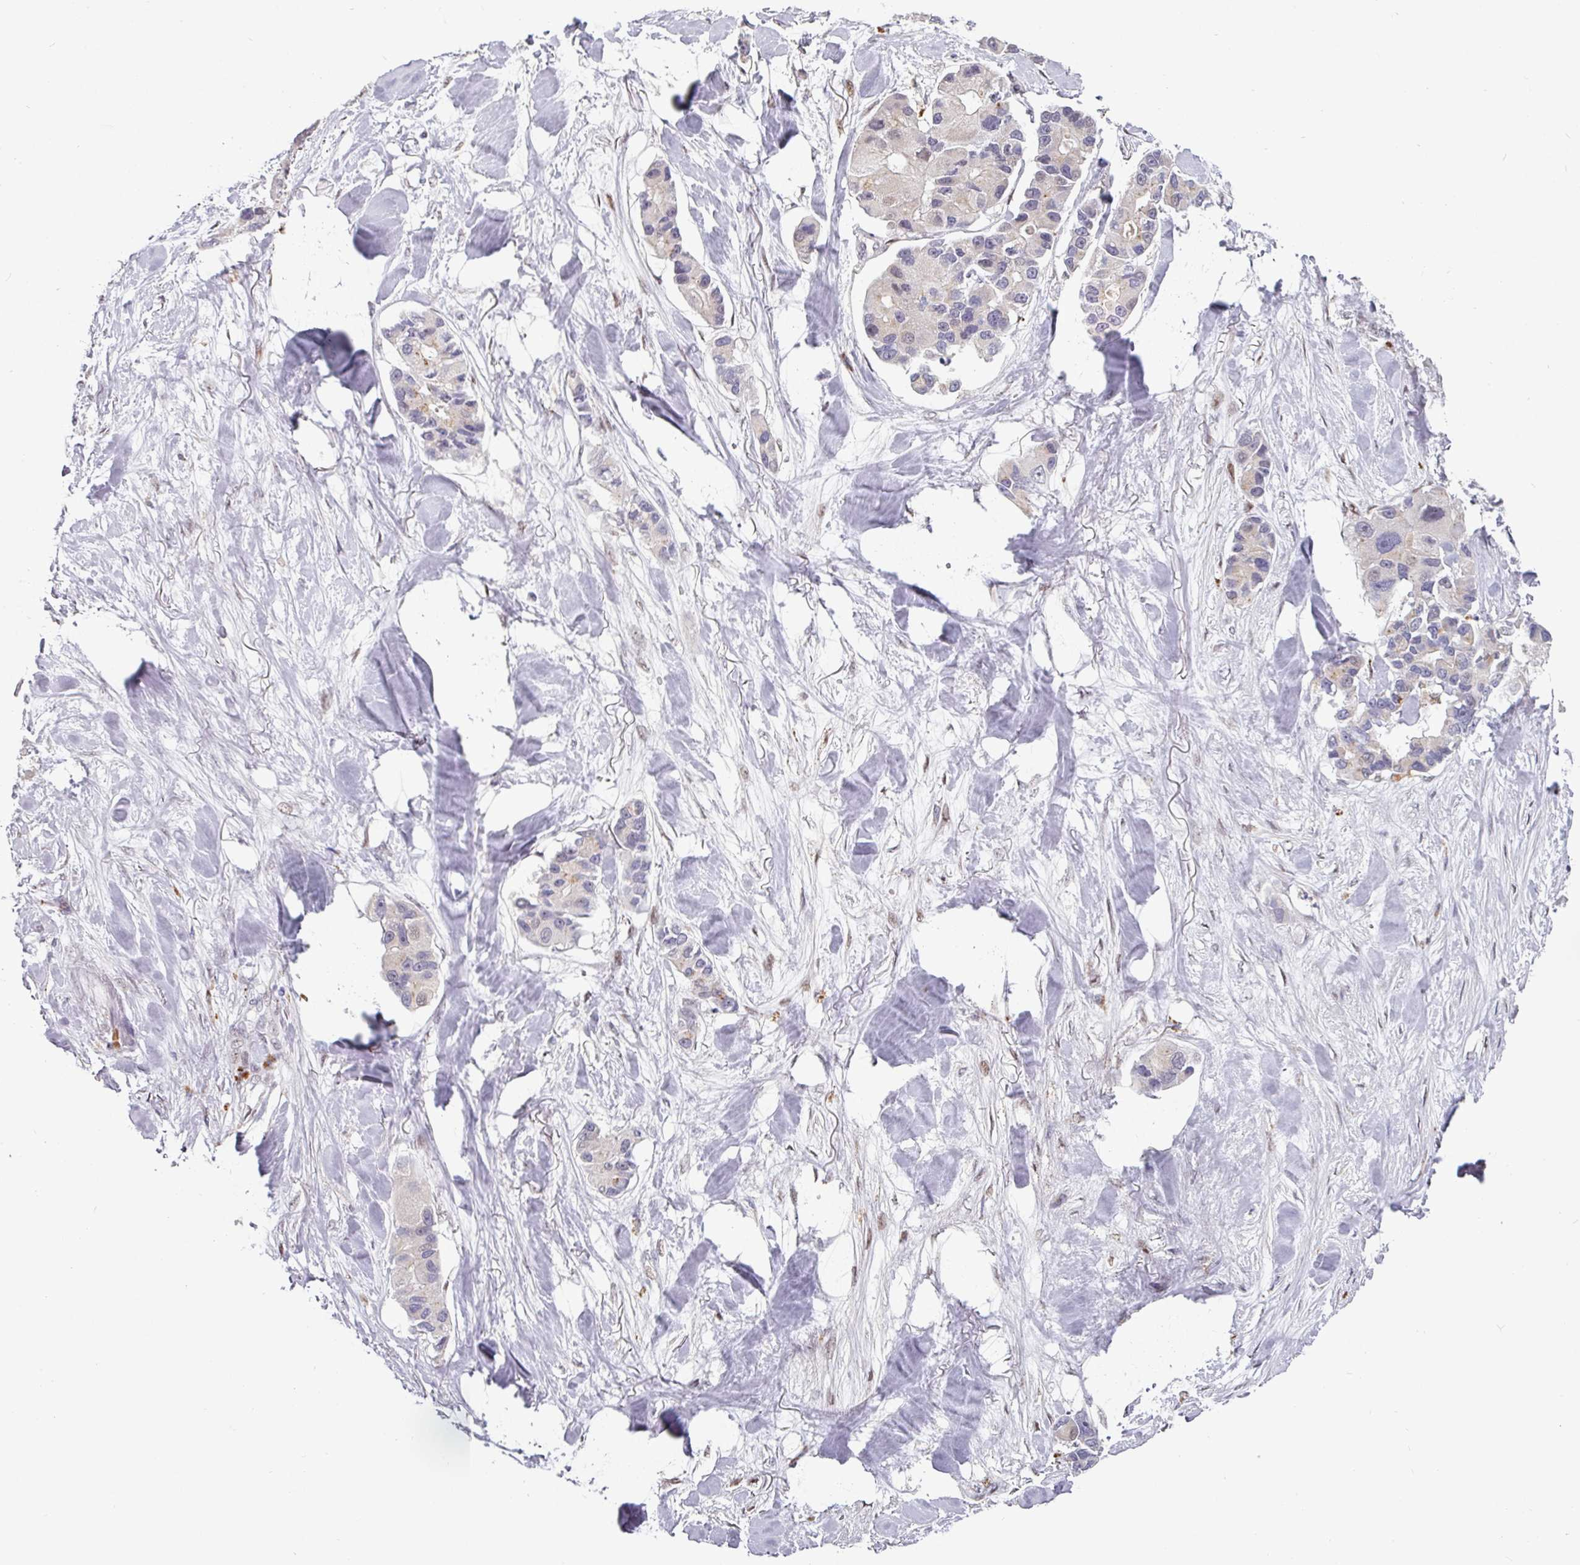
{"staining": {"intensity": "negative", "quantity": "none", "location": "none"}, "tissue": "lung cancer", "cell_type": "Tumor cells", "image_type": "cancer", "snomed": [{"axis": "morphology", "description": "Adenocarcinoma, NOS"}, {"axis": "topography", "description": "Lung"}], "caption": "Immunohistochemistry (IHC) micrograph of lung cancer stained for a protein (brown), which reveals no positivity in tumor cells. (DAB immunohistochemistry, high magnification).", "gene": "SWSAP1", "patient": {"sex": "female", "age": 54}}